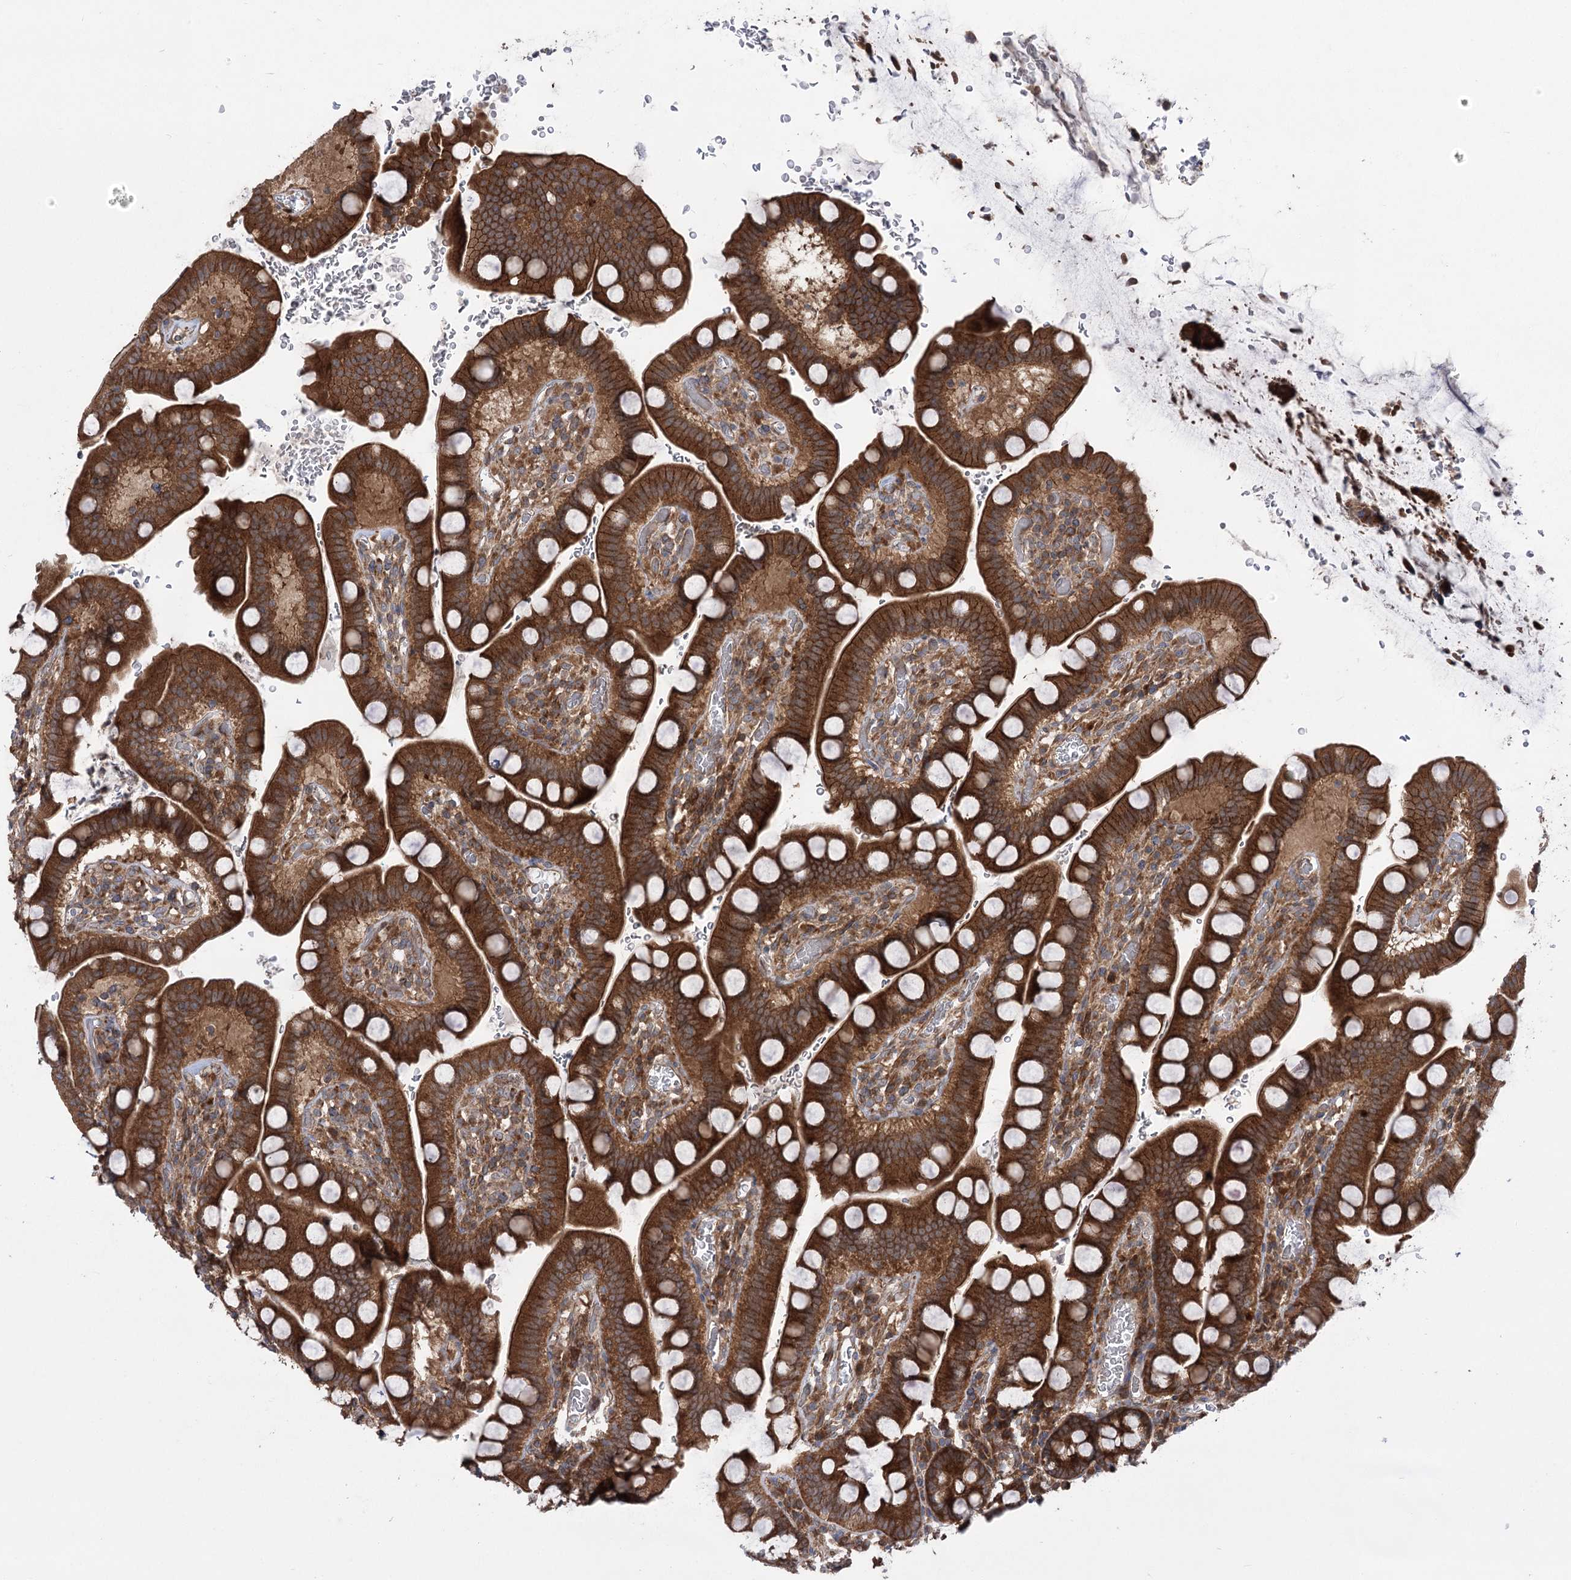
{"staining": {"intensity": "moderate", "quantity": ">75%", "location": "cytoplasmic/membranous"}, "tissue": "small intestine", "cell_type": "Glandular cells", "image_type": "normal", "snomed": [{"axis": "morphology", "description": "Normal tissue, NOS"}, {"axis": "topography", "description": "Stomach, upper"}, {"axis": "topography", "description": "Stomach, lower"}, {"axis": "topography", "description": "Small intestine"}], "caption": "Moderate cytoplasmic/membranous positivity is seen in about >75% of glandular cells in normal small intestine.", "gene": "VPS37B", "patient": {"sex": "male", "age": 68}}